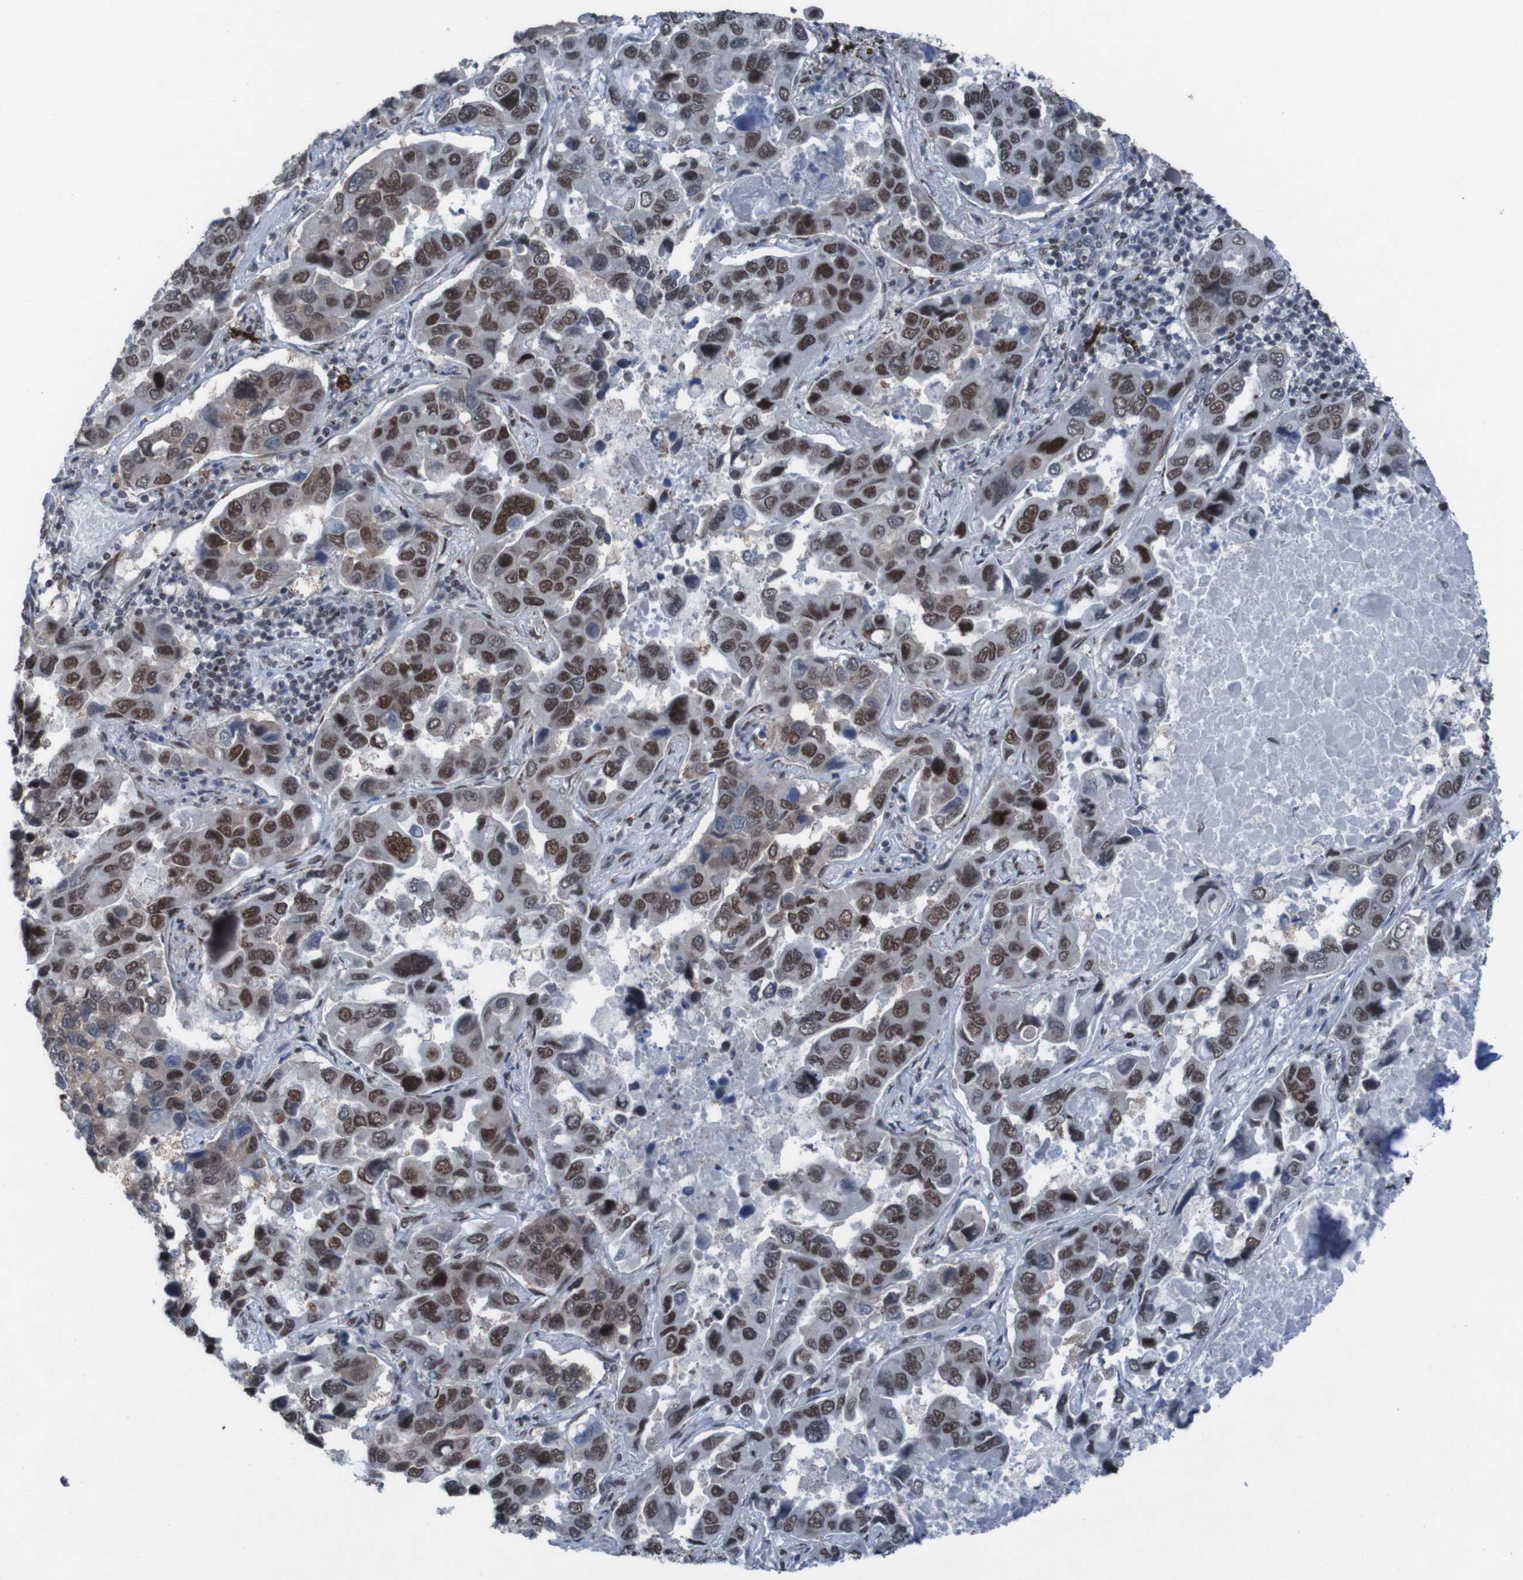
{"staining": {"intensity": "strong", "quantity": "25%-75%", "location": "nuclear"}, "tissue": "lung cancer", "cell_type": "Tumor cells", "image_type": "cancer", "snomed": [{"axis": "morphology", "description": "Adenocarcinoma, NOS"}, {"axis": "topography", "description": "Lung"}], "caption": "Adenocarcinoma (lung) was stained to show a protein in brown. There is high levels of strong nuclear staining in about 25%-75% of tumor cells.", "gene": "PHF2", "patient": {"sex": "male", "age": 64}}